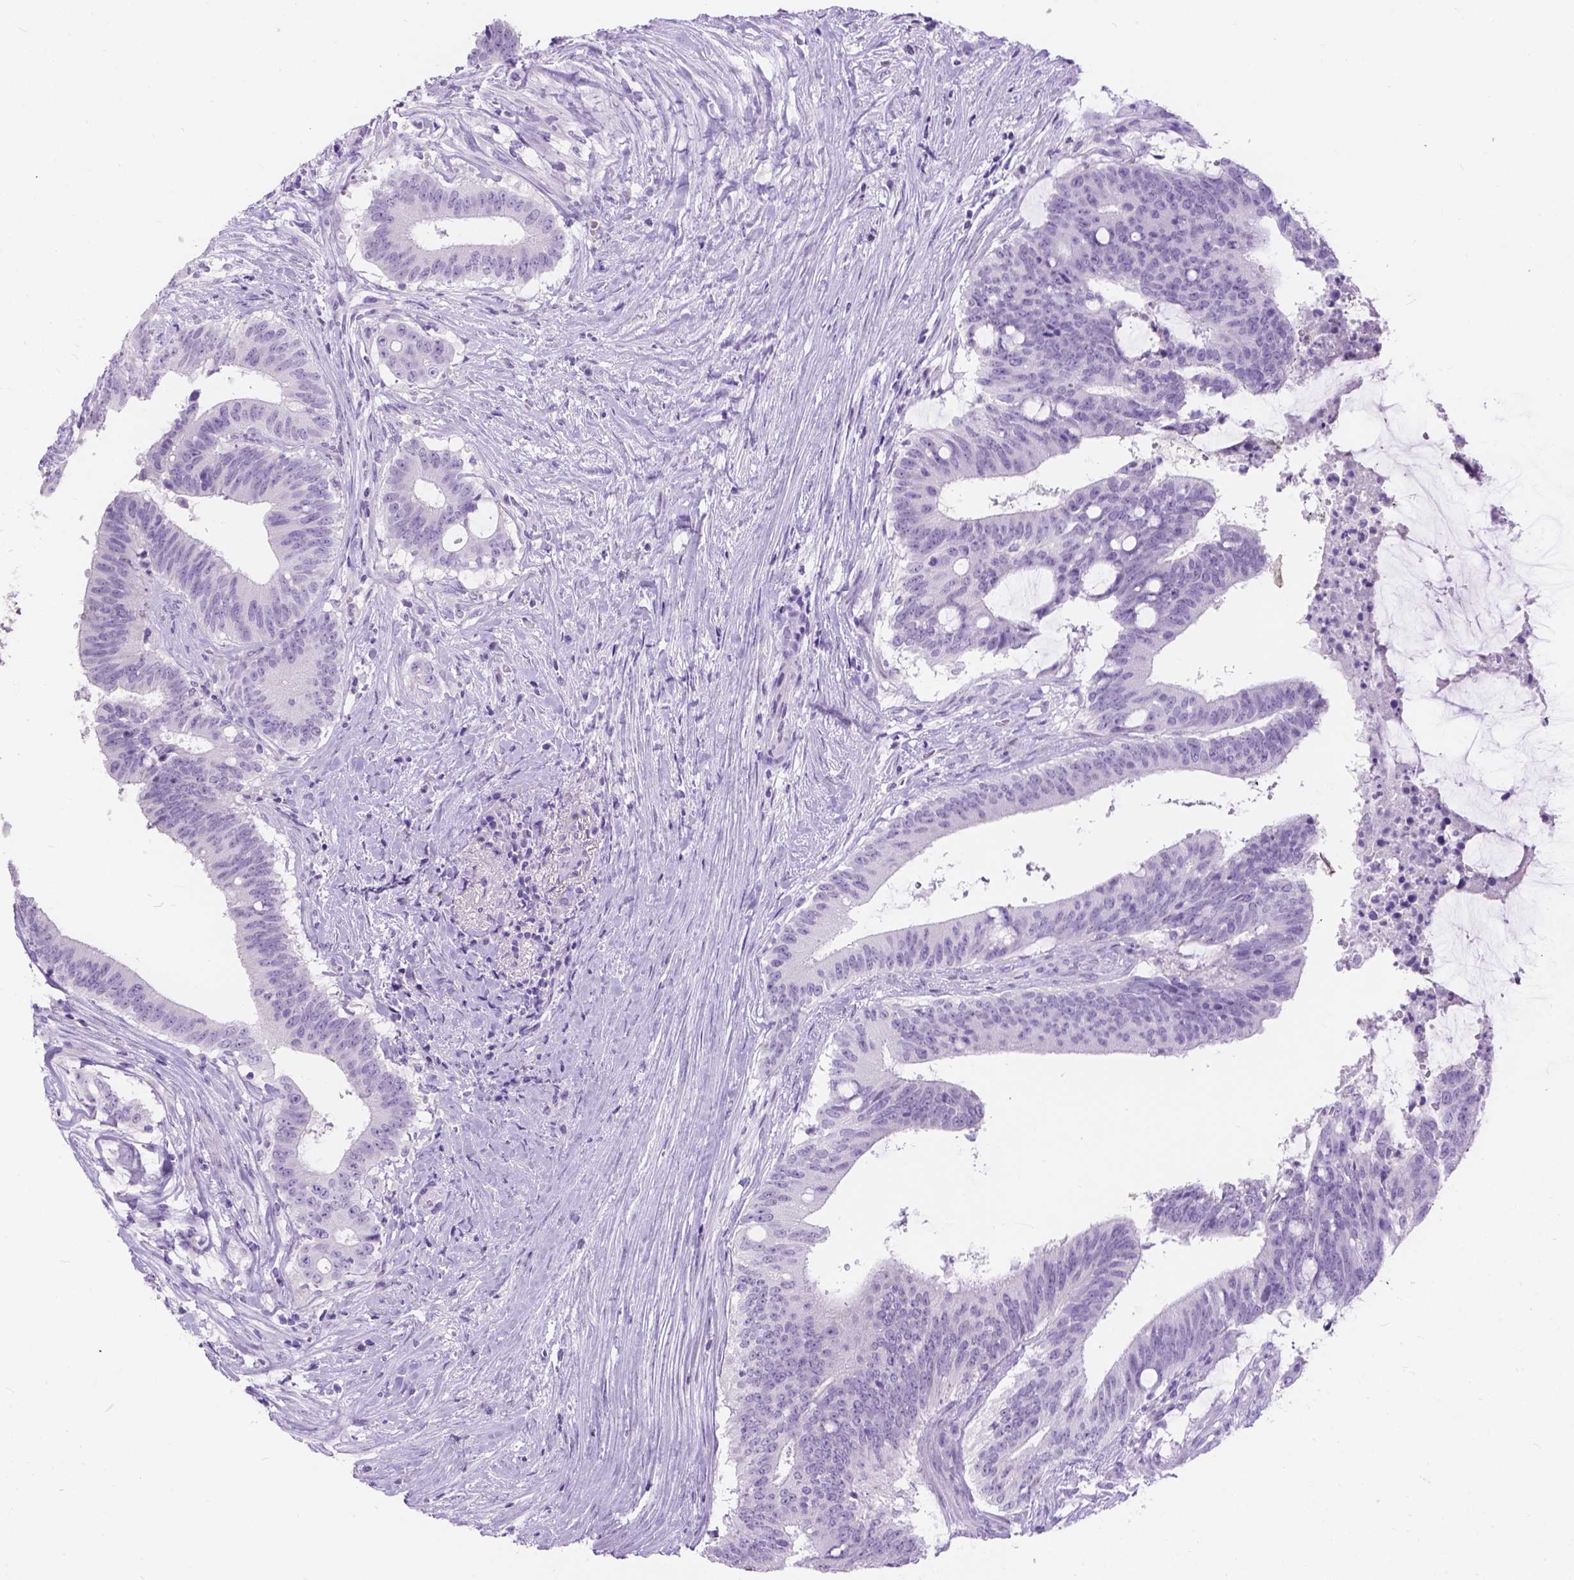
{"staining": {"intensity": "negative", "quantity": "none", "location": "none"}, "tissue": "colorectal cancer", "cell_type": "Tumor cells", "image_type": "cancer", "snomed": [{"axis": "morphology", "description": "Adenocarcinoma, NOS"}, {"axis": "topography", "description": "Colon"}], "caption": "IHC of human adenocarcinoma (colorectal) reveals no staining in tumor cells.", "gene": "TMEM38A", "patient": {"sex": "female", "age": 43}}